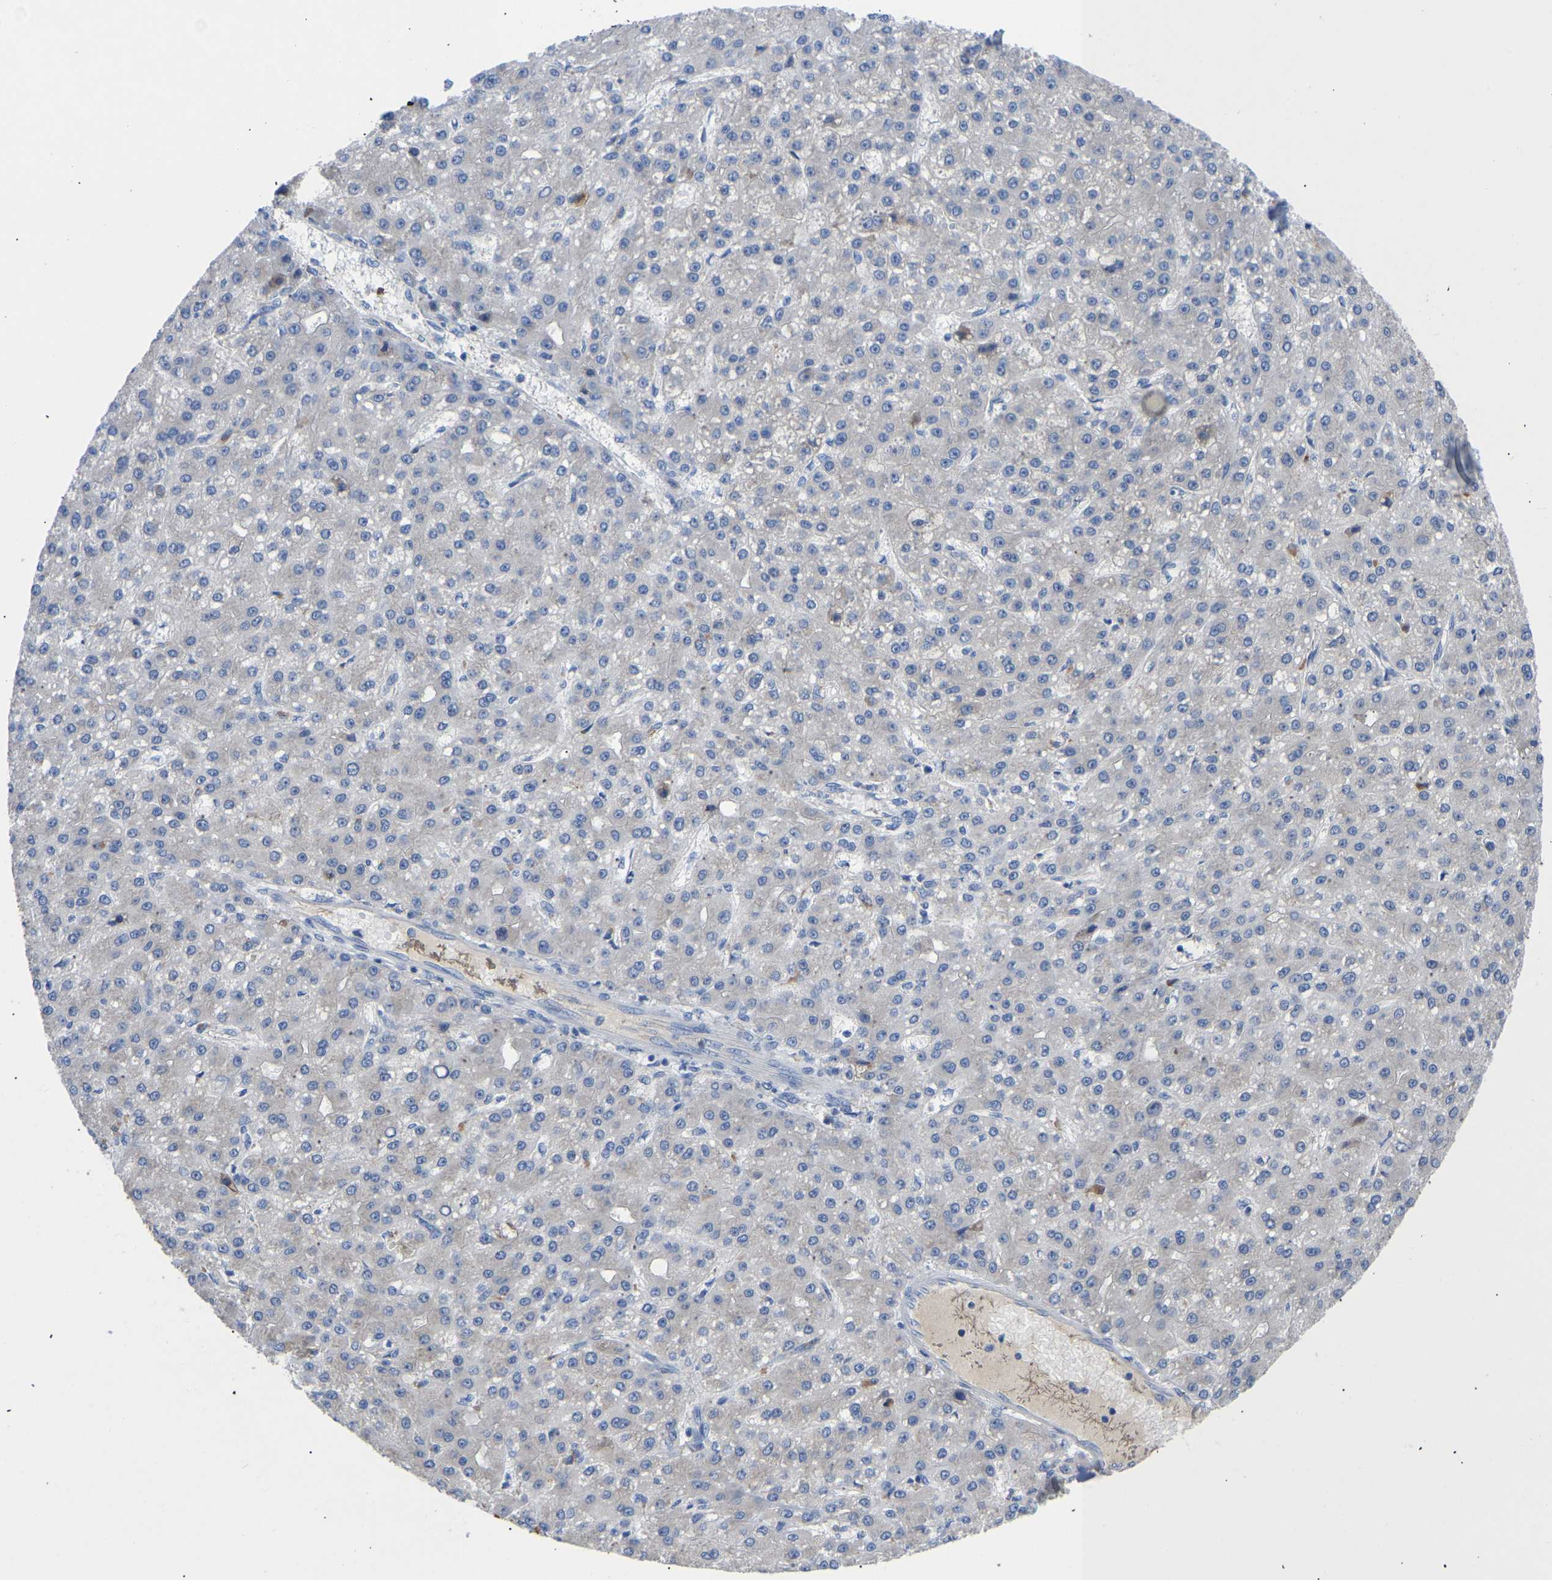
{"staining": {"intensity": "negative", "quantity": "none", "location": "none"}, "tissue": "liver cancer", "cell_type": "Tumor cells", "image_type": "cancer", "snomed": [{"axis": "morphology", "description": "Carcinoma, Hepatocellular, NOS"}, {"axis": "topography", "description": "Liver"}], "caption": "Tumor cells show no significant expression in hepatocellular carcinoma (liver).", "gene": "ABCA10", "patient": {"sex": "male", "age": 67}}